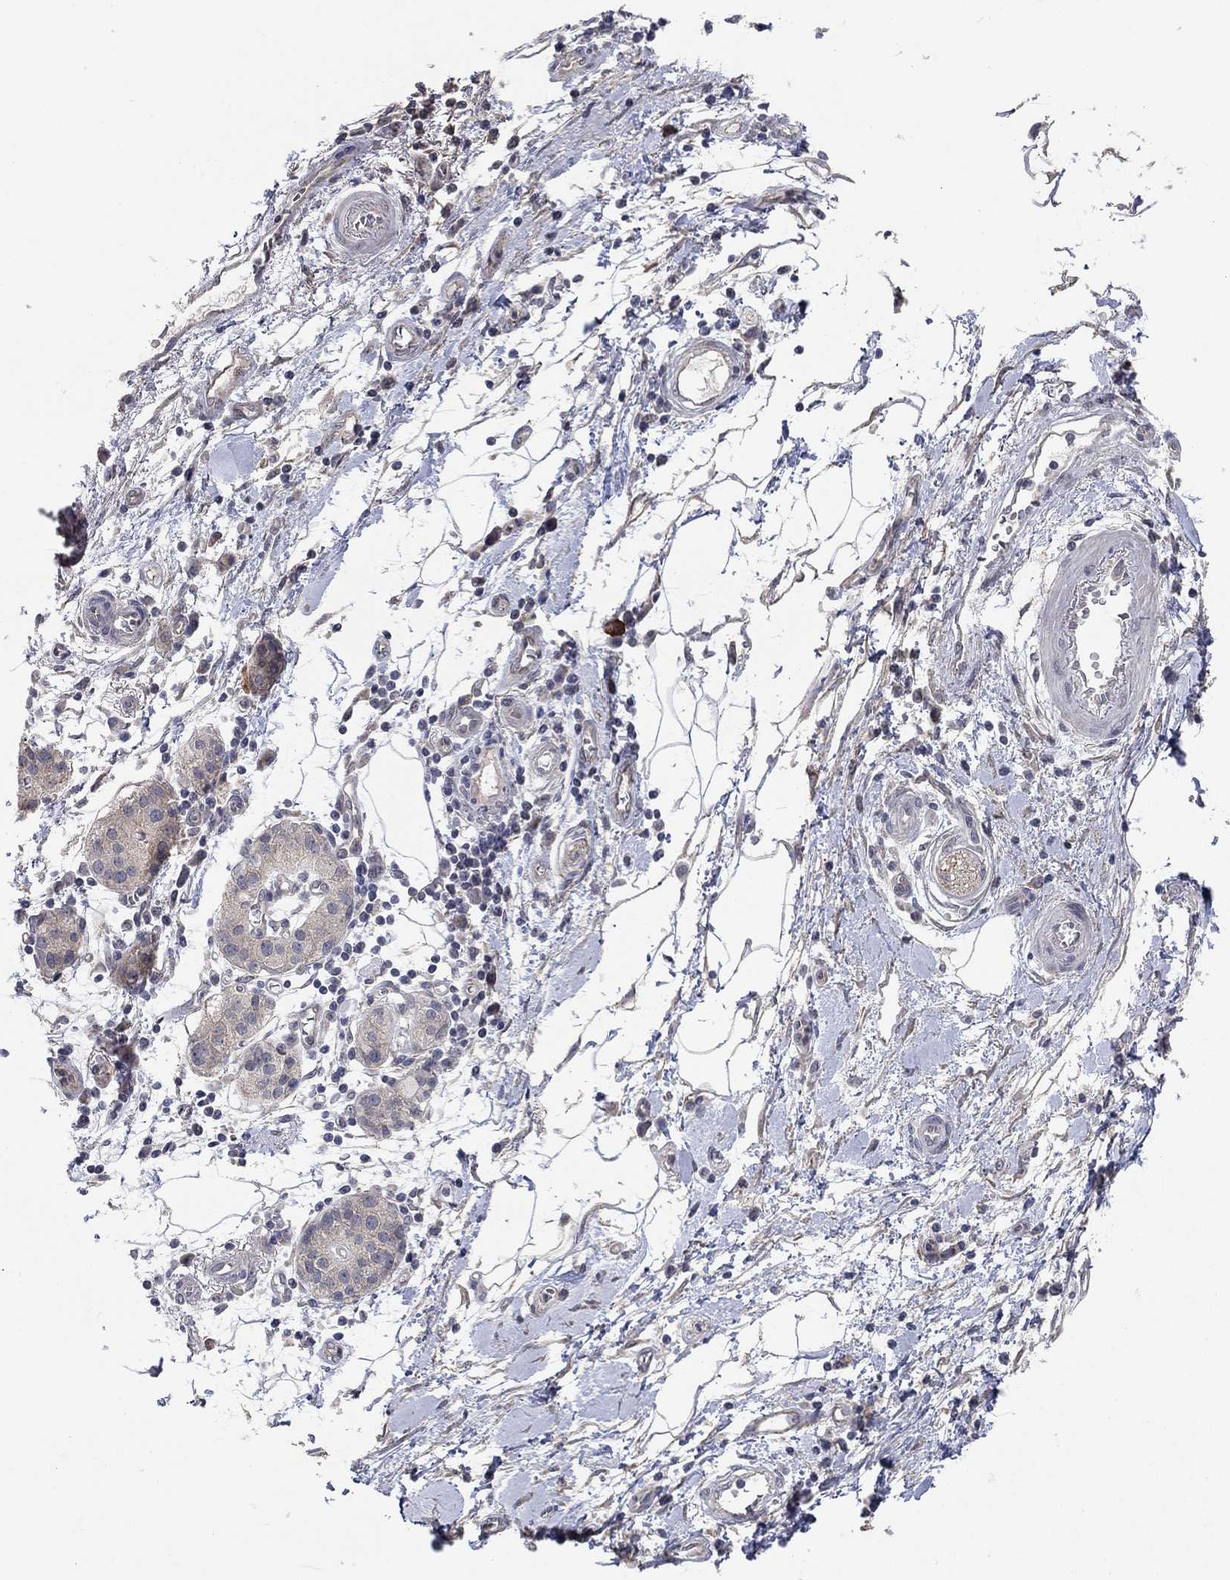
{"staining": {"intensity": "negative", "quantity": "none", "location": "none"}, "tissue": "pancreatic cancer", "cell_type": "Tumor cells", "image_type": "cancer", "snomed": [{"axis": "morphology", "description": "Adenocarcinoma, NOS"}, {"axis": "topography", "description": "Pancreas"}], "caption": "Tumor cells show no significant positivity in pancreatic adenocarcinoma.", "gene": "WASF3", "patient": {"sex": "male", "age": 72}}